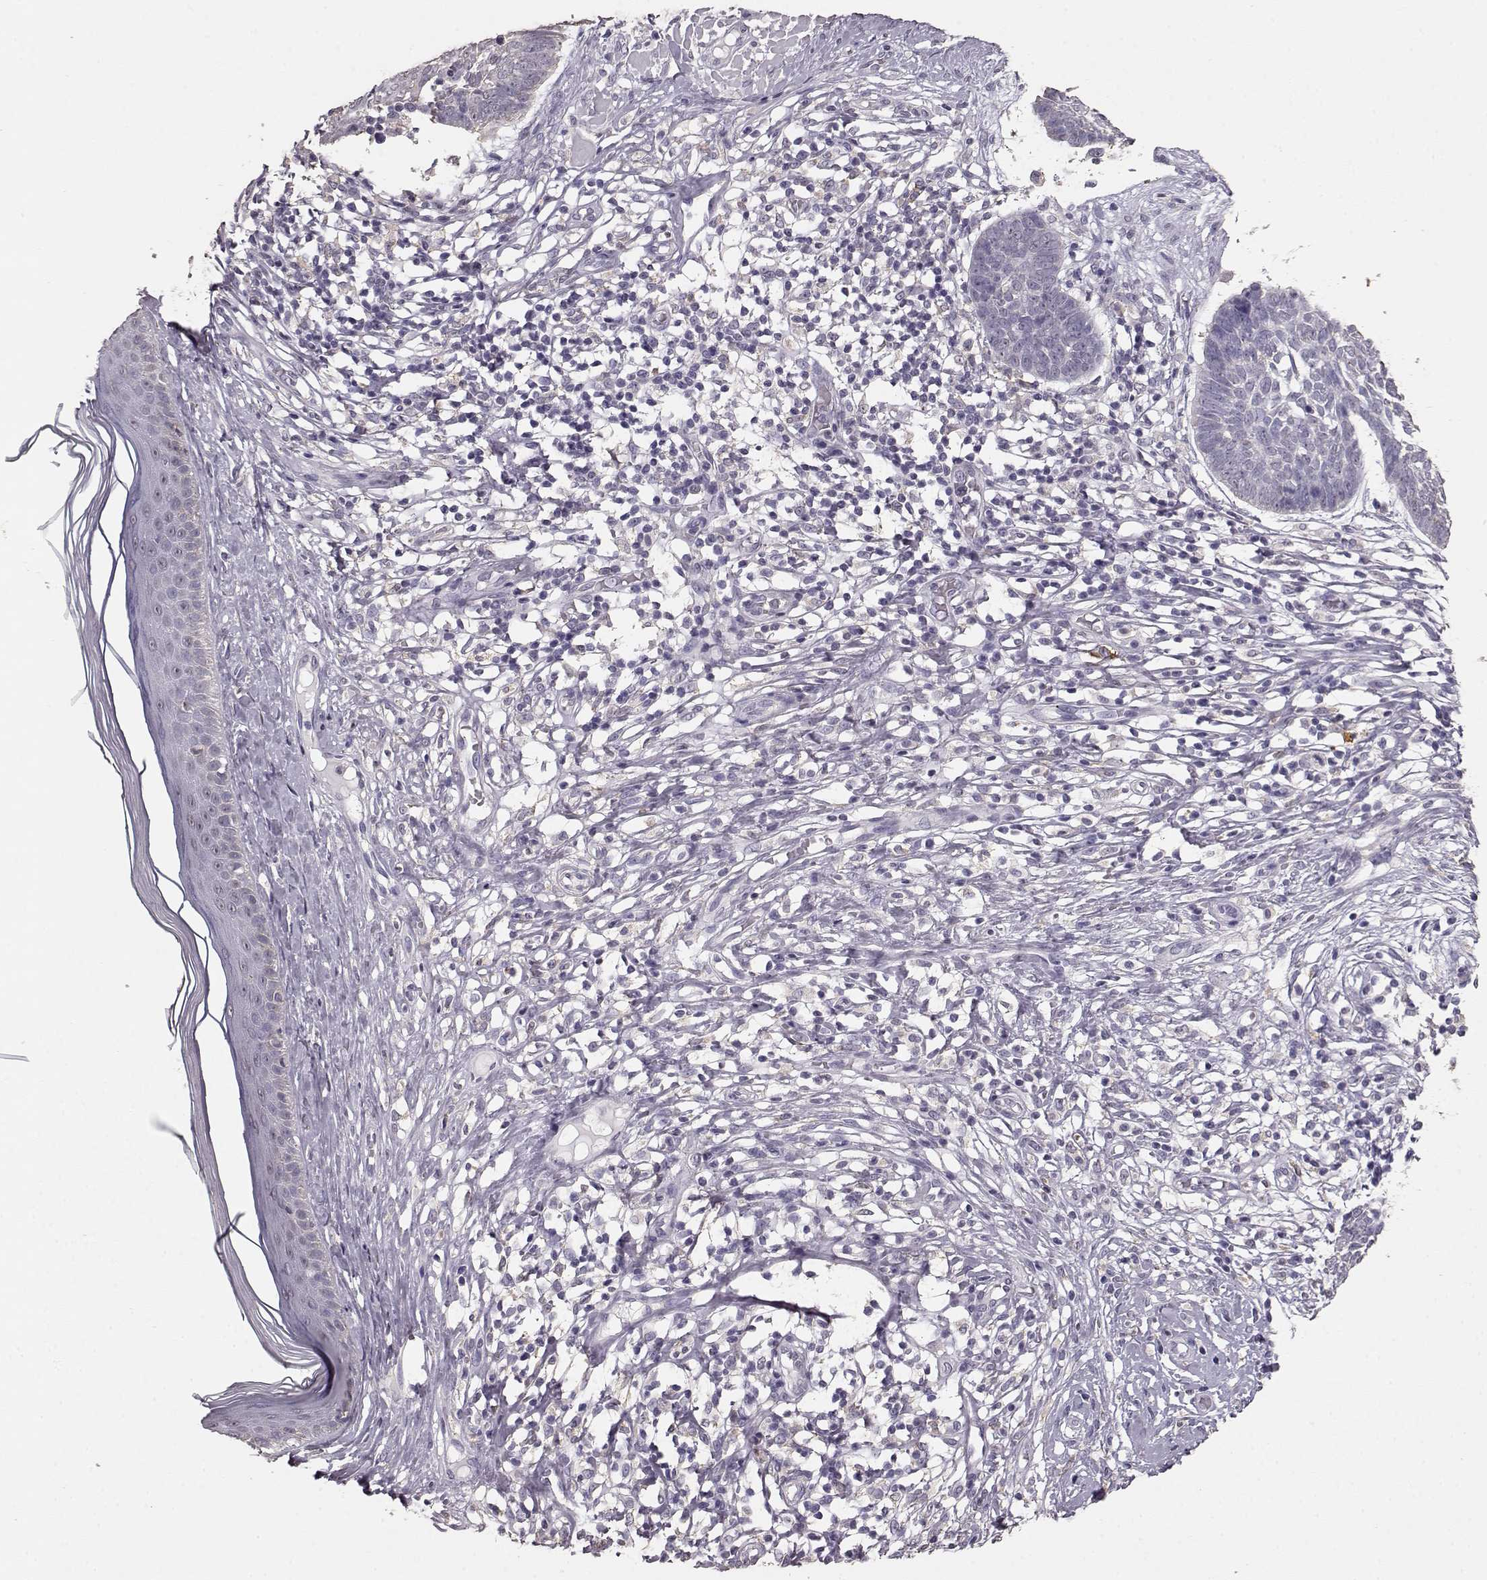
{"staining": {"intensity": "negative", "quantity": "none", "location": "none"}, "tissue": "skin cancer", "cell_type": "Tumor cells", "image_type": "cancer", "snomed": [{"axis": "morphology", "description": "Basal cell carcinoma"}, {"axis": "topography", "description": "Skin"}], "caption": "The image reveals no significant staining in tumor cells of skin cancer.", "gene": "GABRG3", "patient": {"sex": "male", "age": 85}}